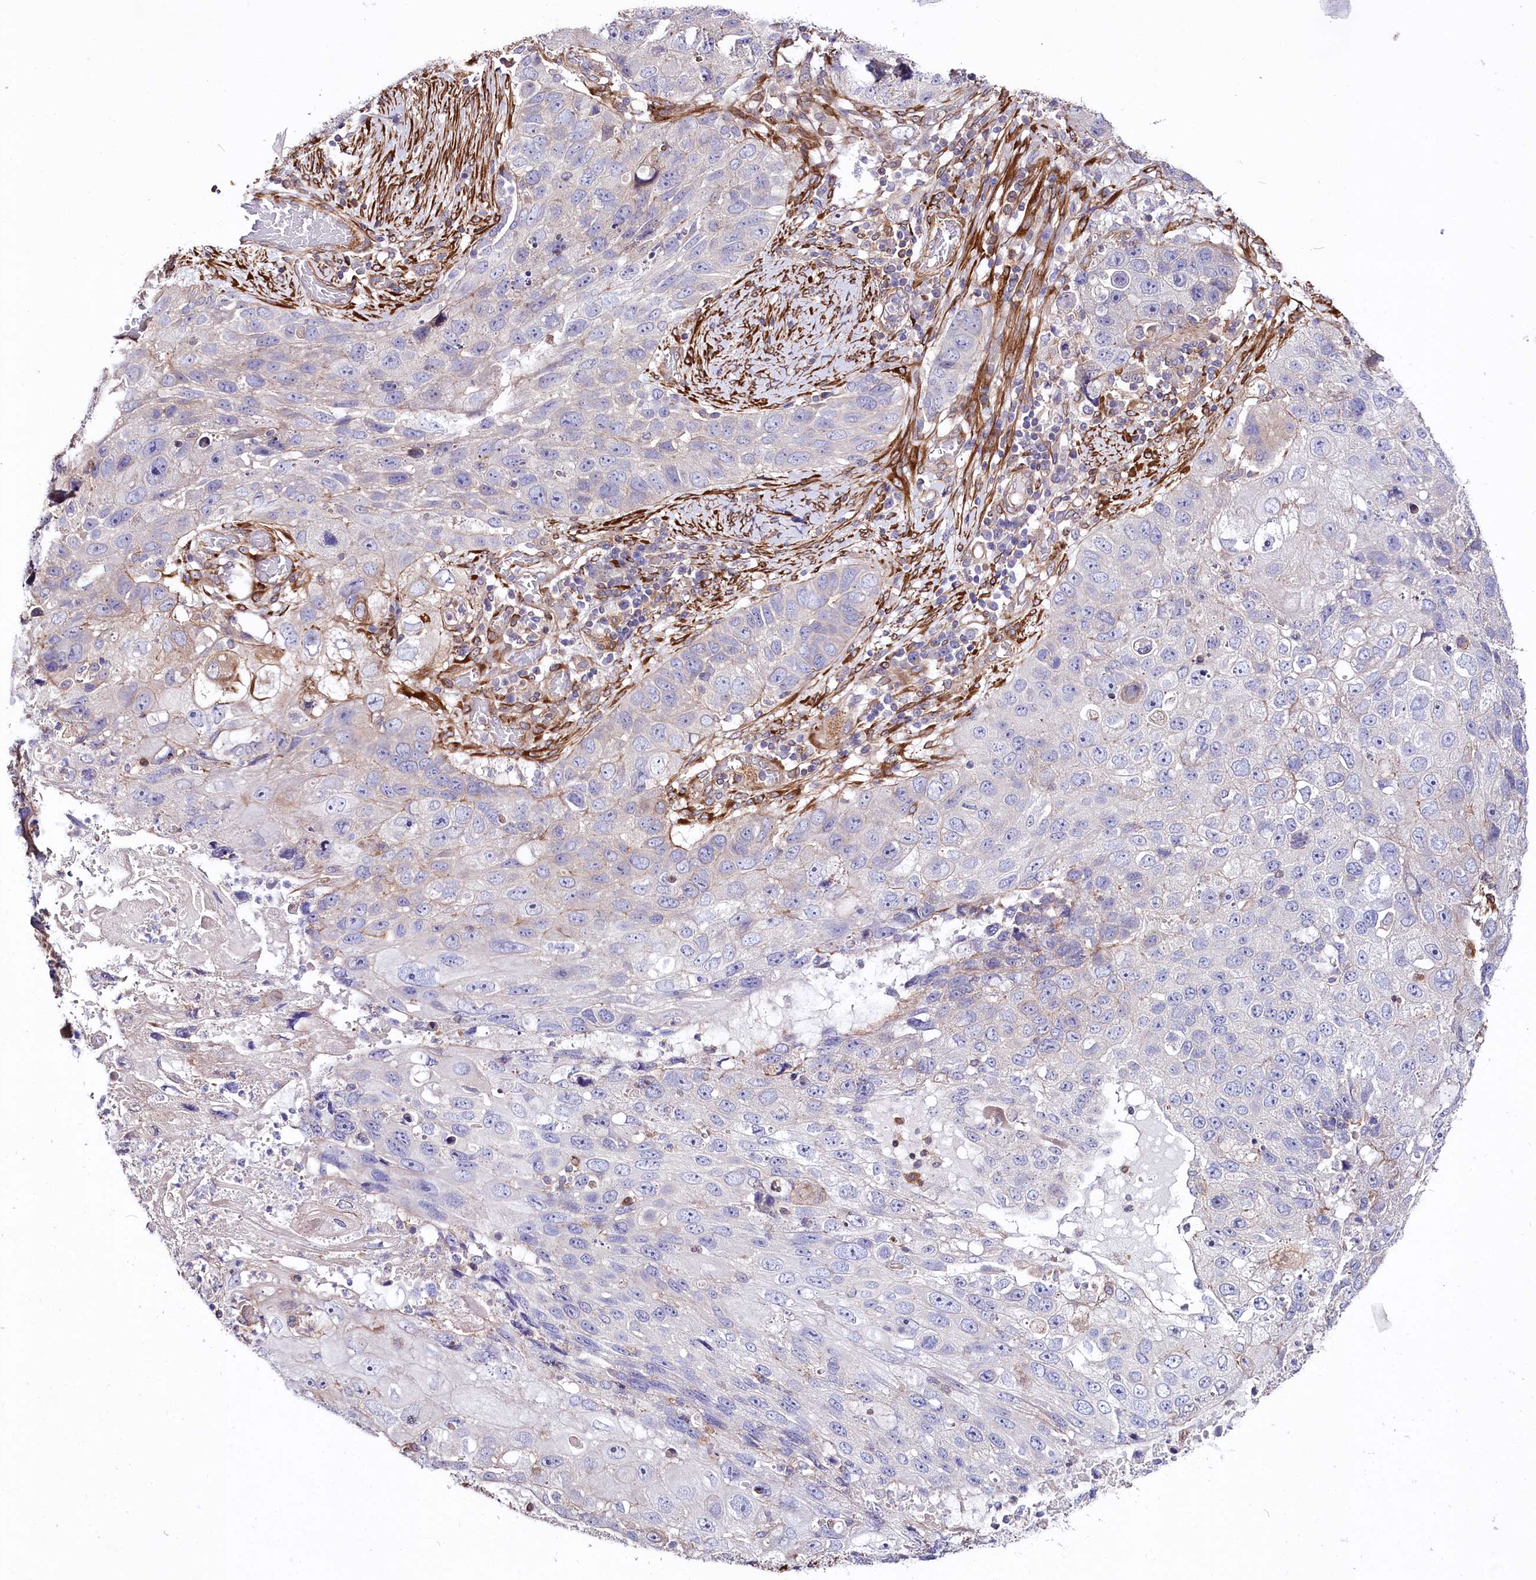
{"staining": {"intensity": "negative", "quantity": "none", "location": "none"}, "tissue": "lung cancer", "cell_type": "Tumor cells", "image_type": "cancer", "snomed": [{"axis": "morphology", "description": "Squamous cell carcinoma, NOS"}, {"axis": "topography", "description": "Lung"}], "caption": "Lung cancer (squamous cell carcinoma) was stained to show a protein in brown. There is no significant positivity in tumor cells. (Stains: DAB (3,3'-diaminobenzidine) IHC with hematoxylin counter stain, Microscopy: brightfield microscopy at high magnification).", "gene": "FCHSD2", "patient": {"sex": "male", "age": 61}}